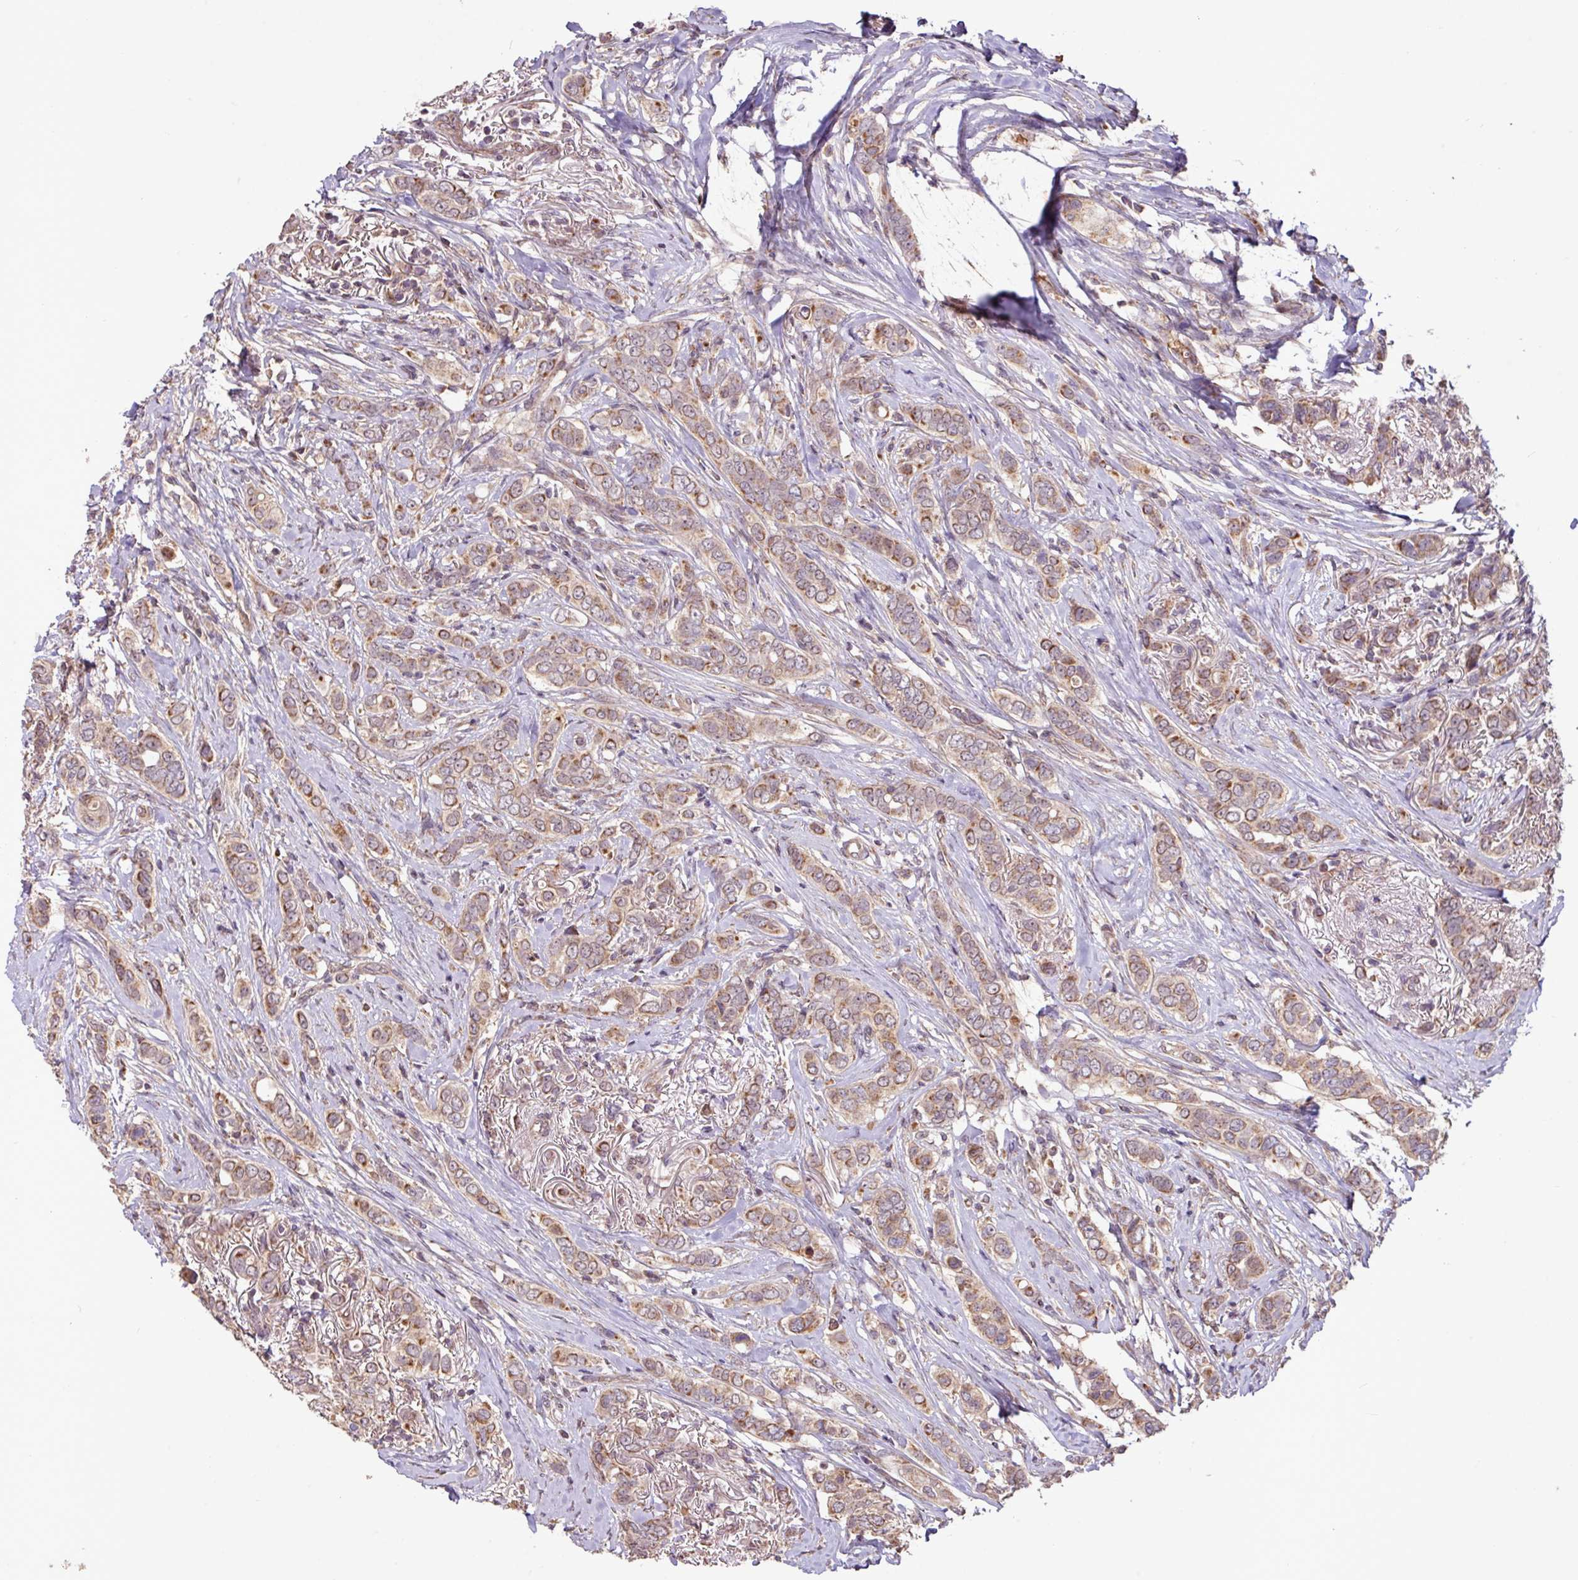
{"staining": {"intensity": "moderate", "quantity": ">75%", "location": "cytoplasmic/membranous"}, "tissue": "breast cancer", "cell_type": "Tumor cells", "image_type": "cancer", "snomed": [{"axis": "morphology", "description": "Lobular carcinoma"}, {"axis": "topography", "description": "Breast"}], "caption": "This micrograph exhibits IHC staining of human breast cancer (lobular carcinoma), with medium moderate cytoplasmic/membranous positivity in about >75% of tumor cells.", "gene": "YPEL3", "patient": {"sex": "female", "age": 51}}